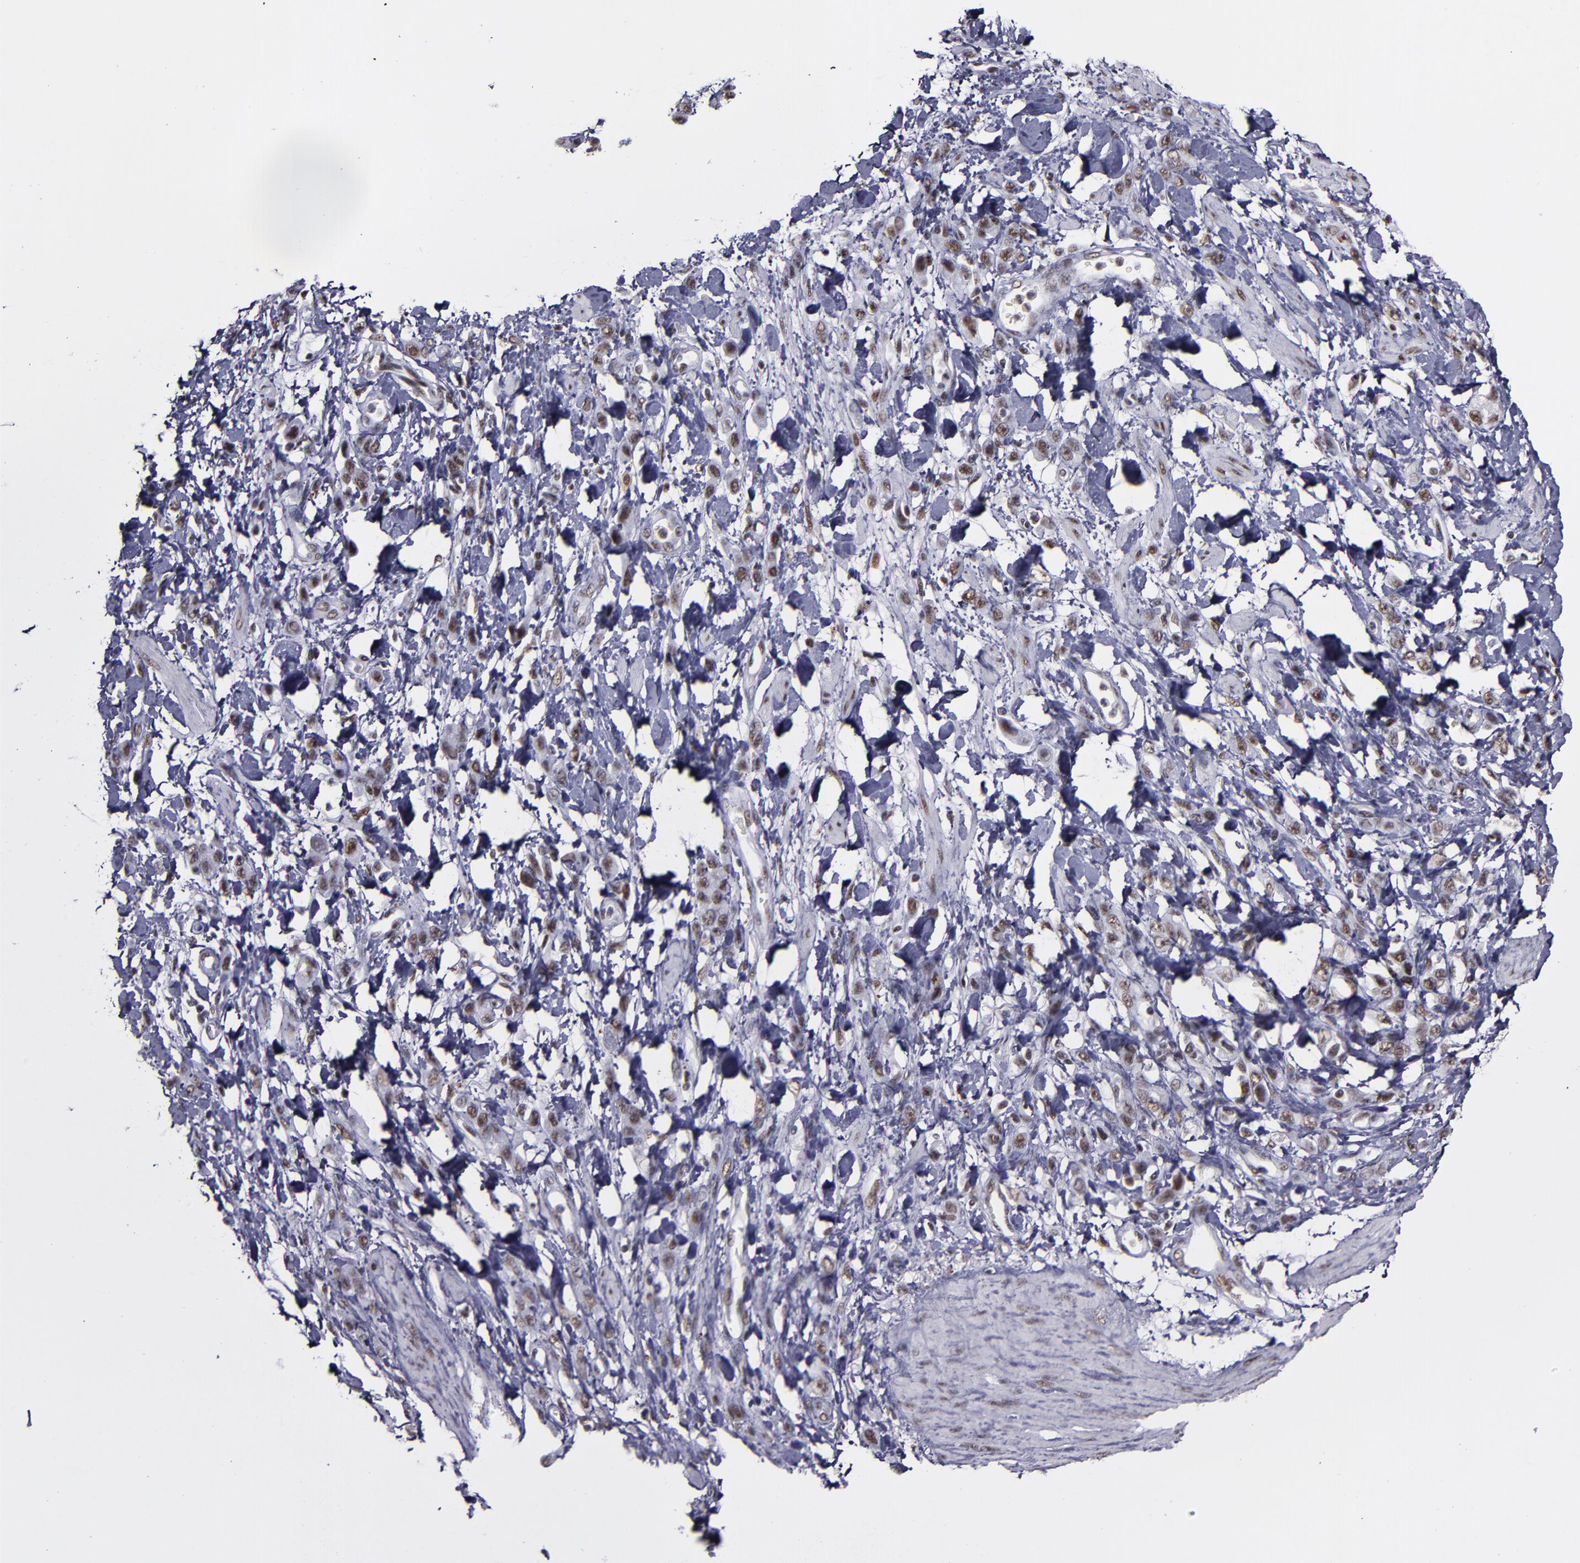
{"staining": {"intensity": "weak", "quantity": ">75%", "location": "nuclear"}, "tissue": "stomach cancer", "cell_type": "Tumor cells", "image_type": "cancer", "snomed": [{"axis": "morphology", "description": "Normal tissue, NOS"}, {"axis": "morphology", "description": "Adenocarcinoma, NOS"}, {"axis": "topography", "description": "Stomach"}], "caption": "Protein analysis of adenocarcinoma (stomach) tissue reveals weak nuclear positivity in approximately >75% of tumor cells. (brown staining indicates protein expression, while blue staining denotes nuclei).", "gene": "PPP4R3A", "patient": {"sex": "male", "age": 82}}